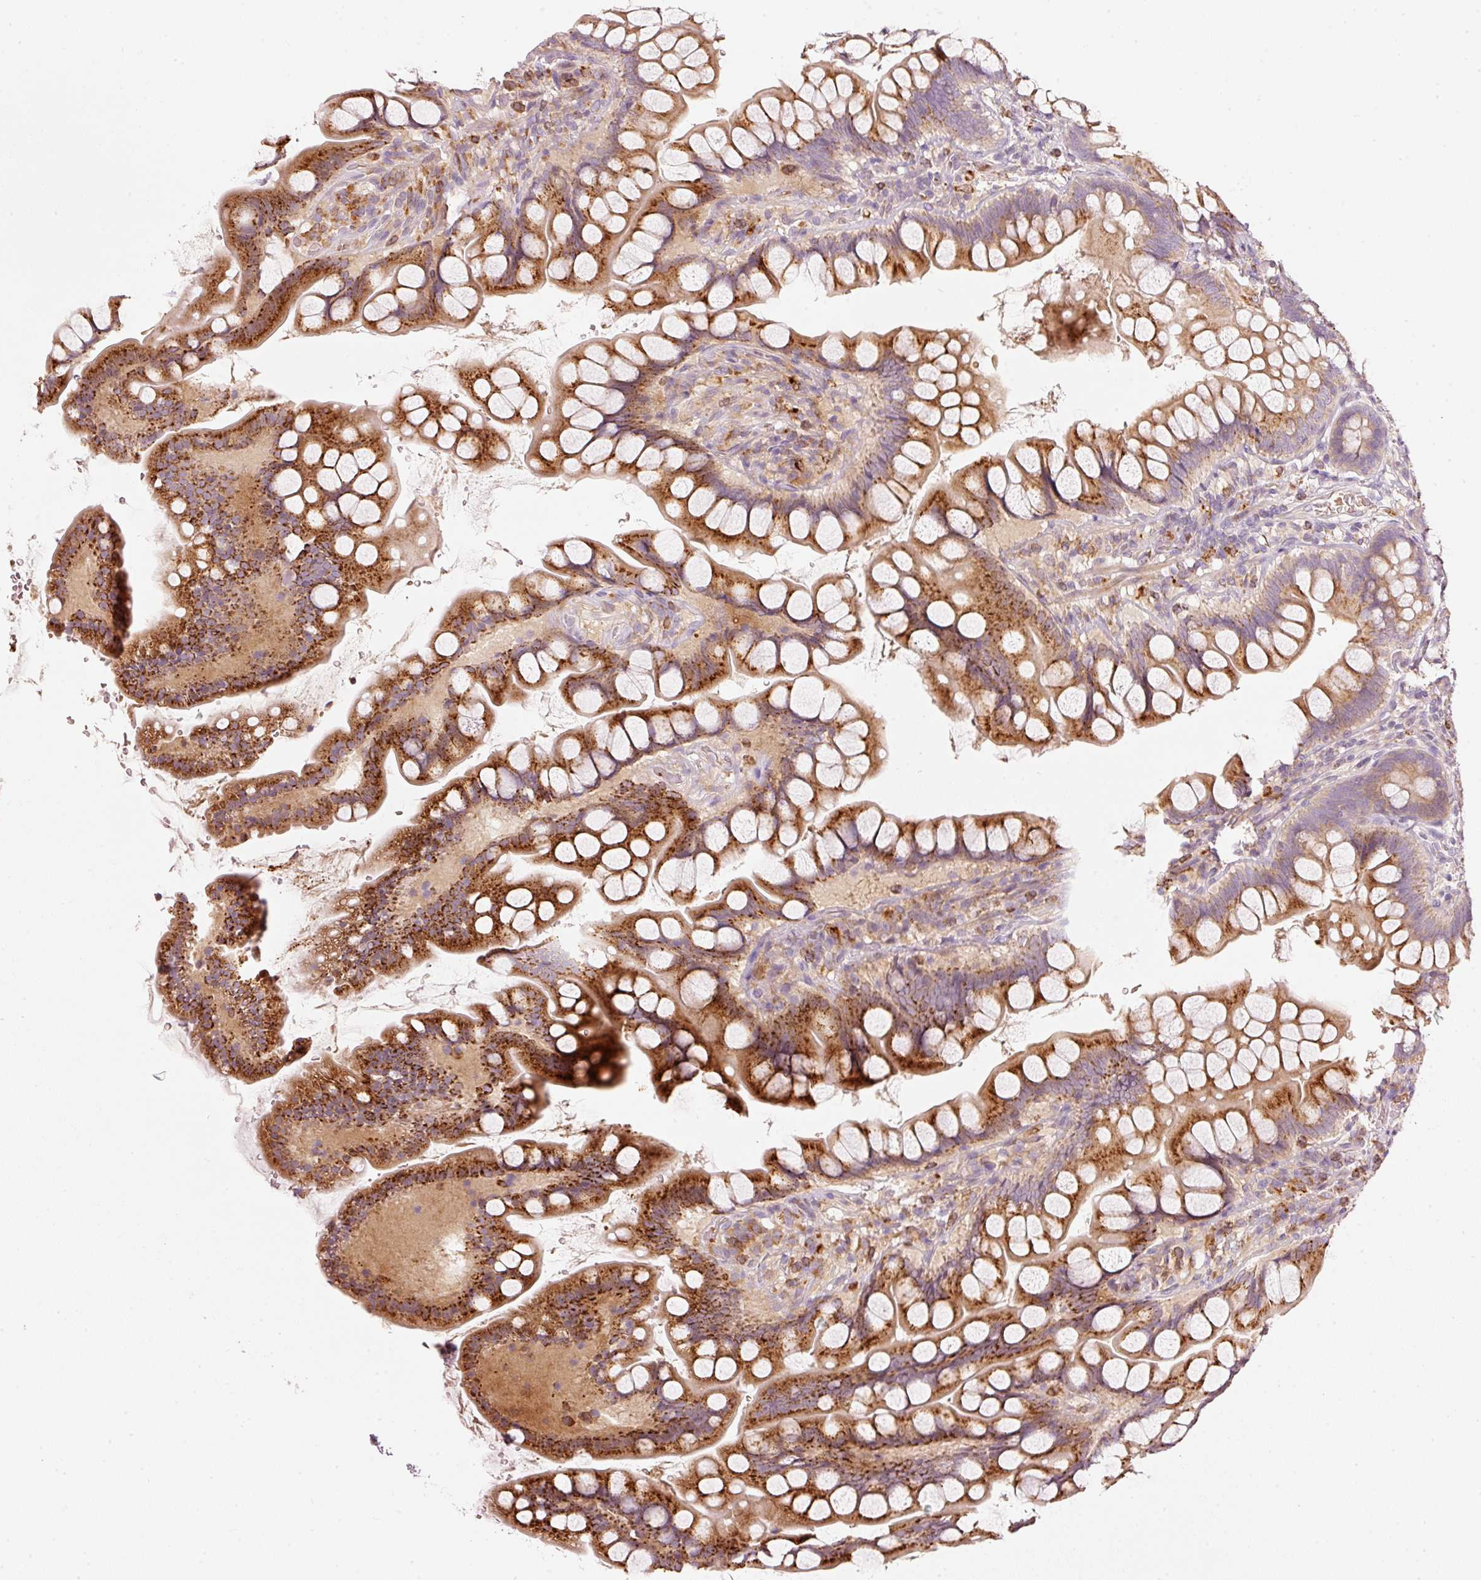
{"staining": {"intensity": "strong", "quantity": ">75%", "location": "cytoplasmic/membranous"}, "tissue": "small intestine", "cell_type": "Glandular cells", "image_type": "normal", "snomed": [{"axis": "morphology", "description": "Normal tissue, NOS"}, {"axis": "topography", "description": "Small intestine"}], "caption": "Protein staining of normal small intestine shows strong cytoplasmic/membranous positivity in about >75% of glandular cells.", "gene": "KLHL21", "patient": {"sex": "male", "age": 70}}